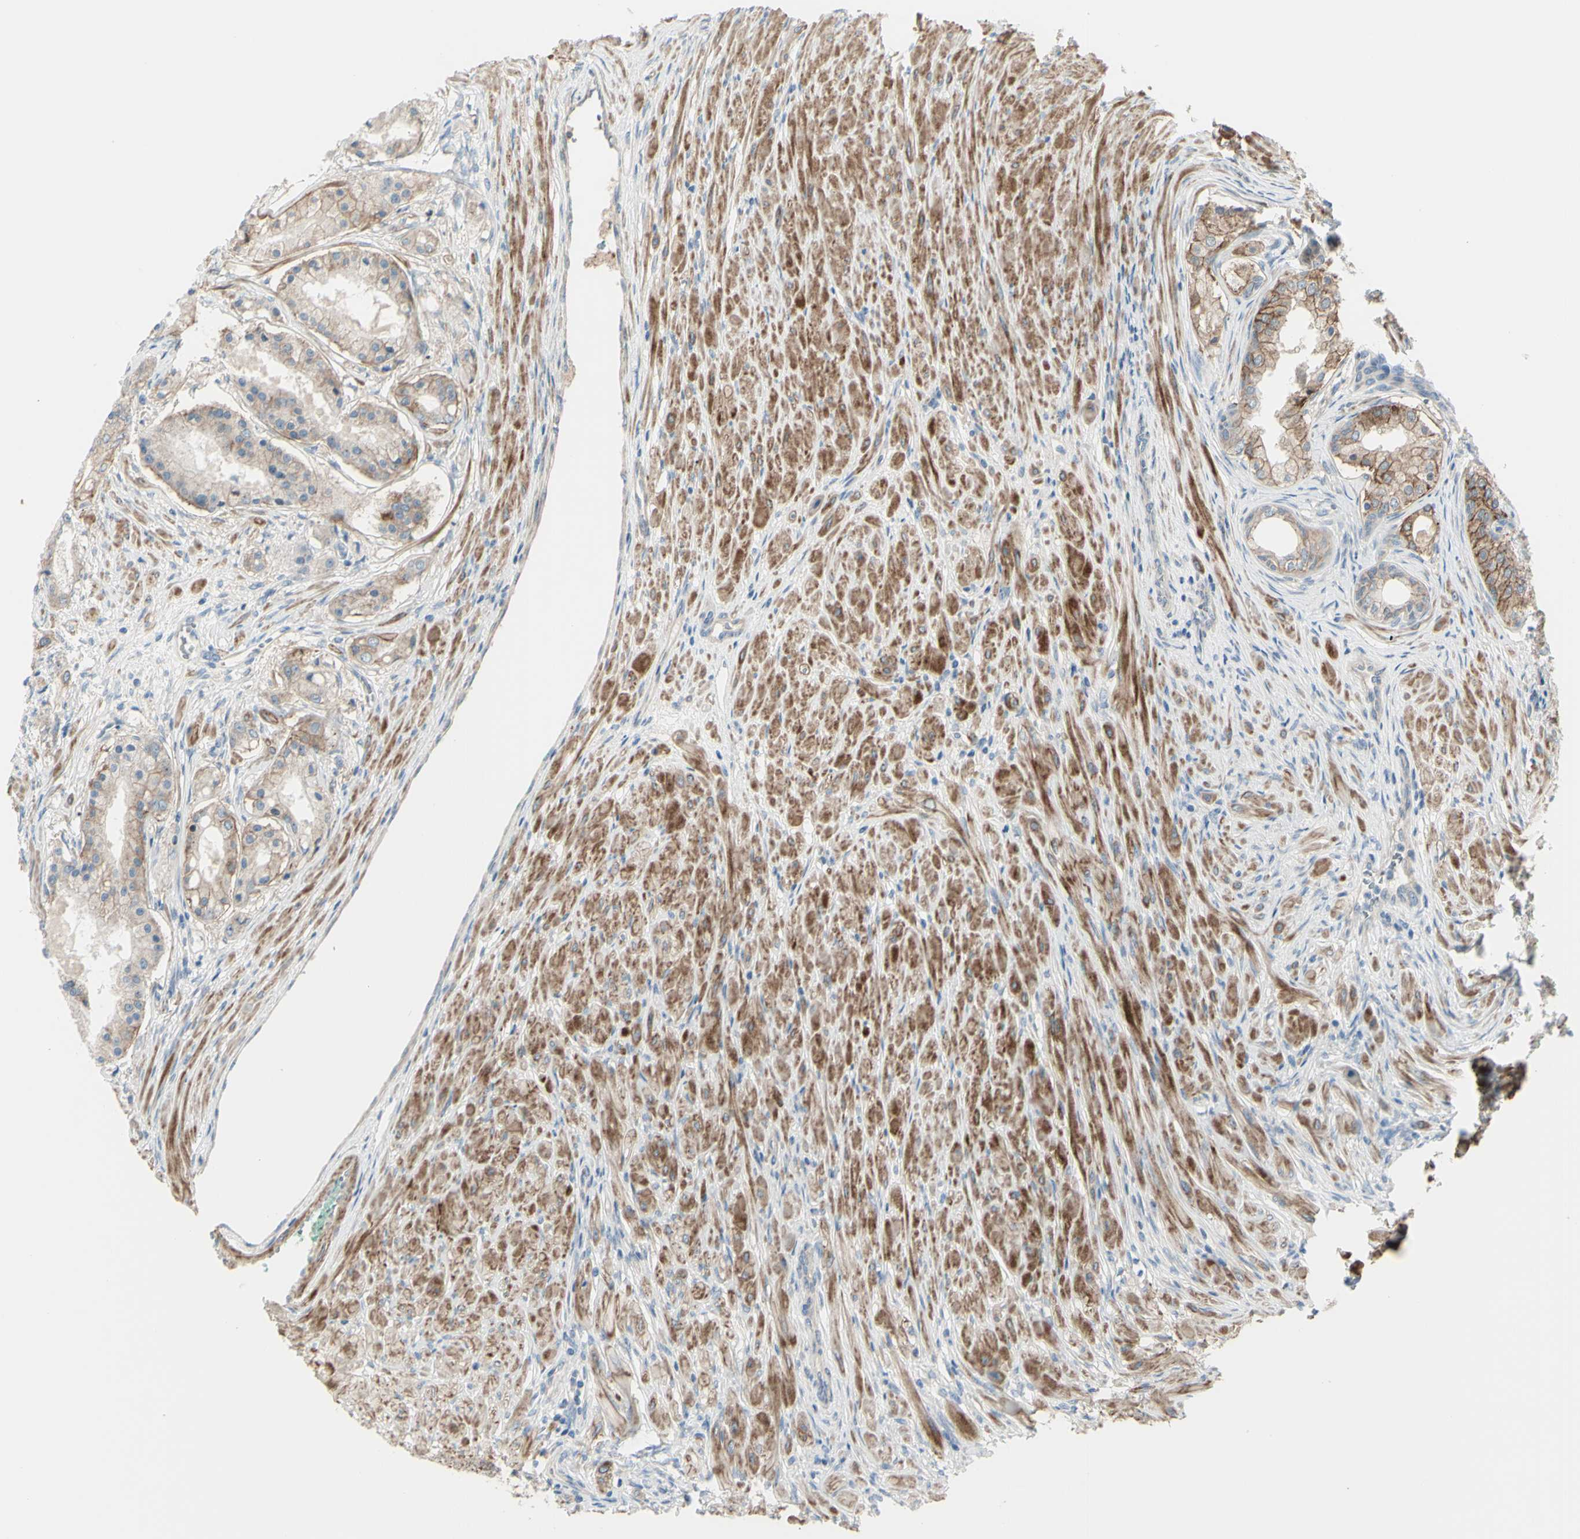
{"staining": {"intensity": "weak", "quantity": "25%-75%", "location": "cytoplasmic/membranous"}, "tissue": "prostate cancer", "cell_type": "Tumor cells", "image_type": "cancer", "snomed": [{"axis": "morphology", "description": "Adenocarcinoma, High grade"}, {"axis": "topography", "description": "Prostate"}], "caption": "Tumor cells show weak cytoplasmic/membranous positivity in approximately 25%-75% of cells in prostate cancer (high-grade adenocarcinoma).", "gene": "LRRK1", "patient": {"sex": "male", "age": 59}}